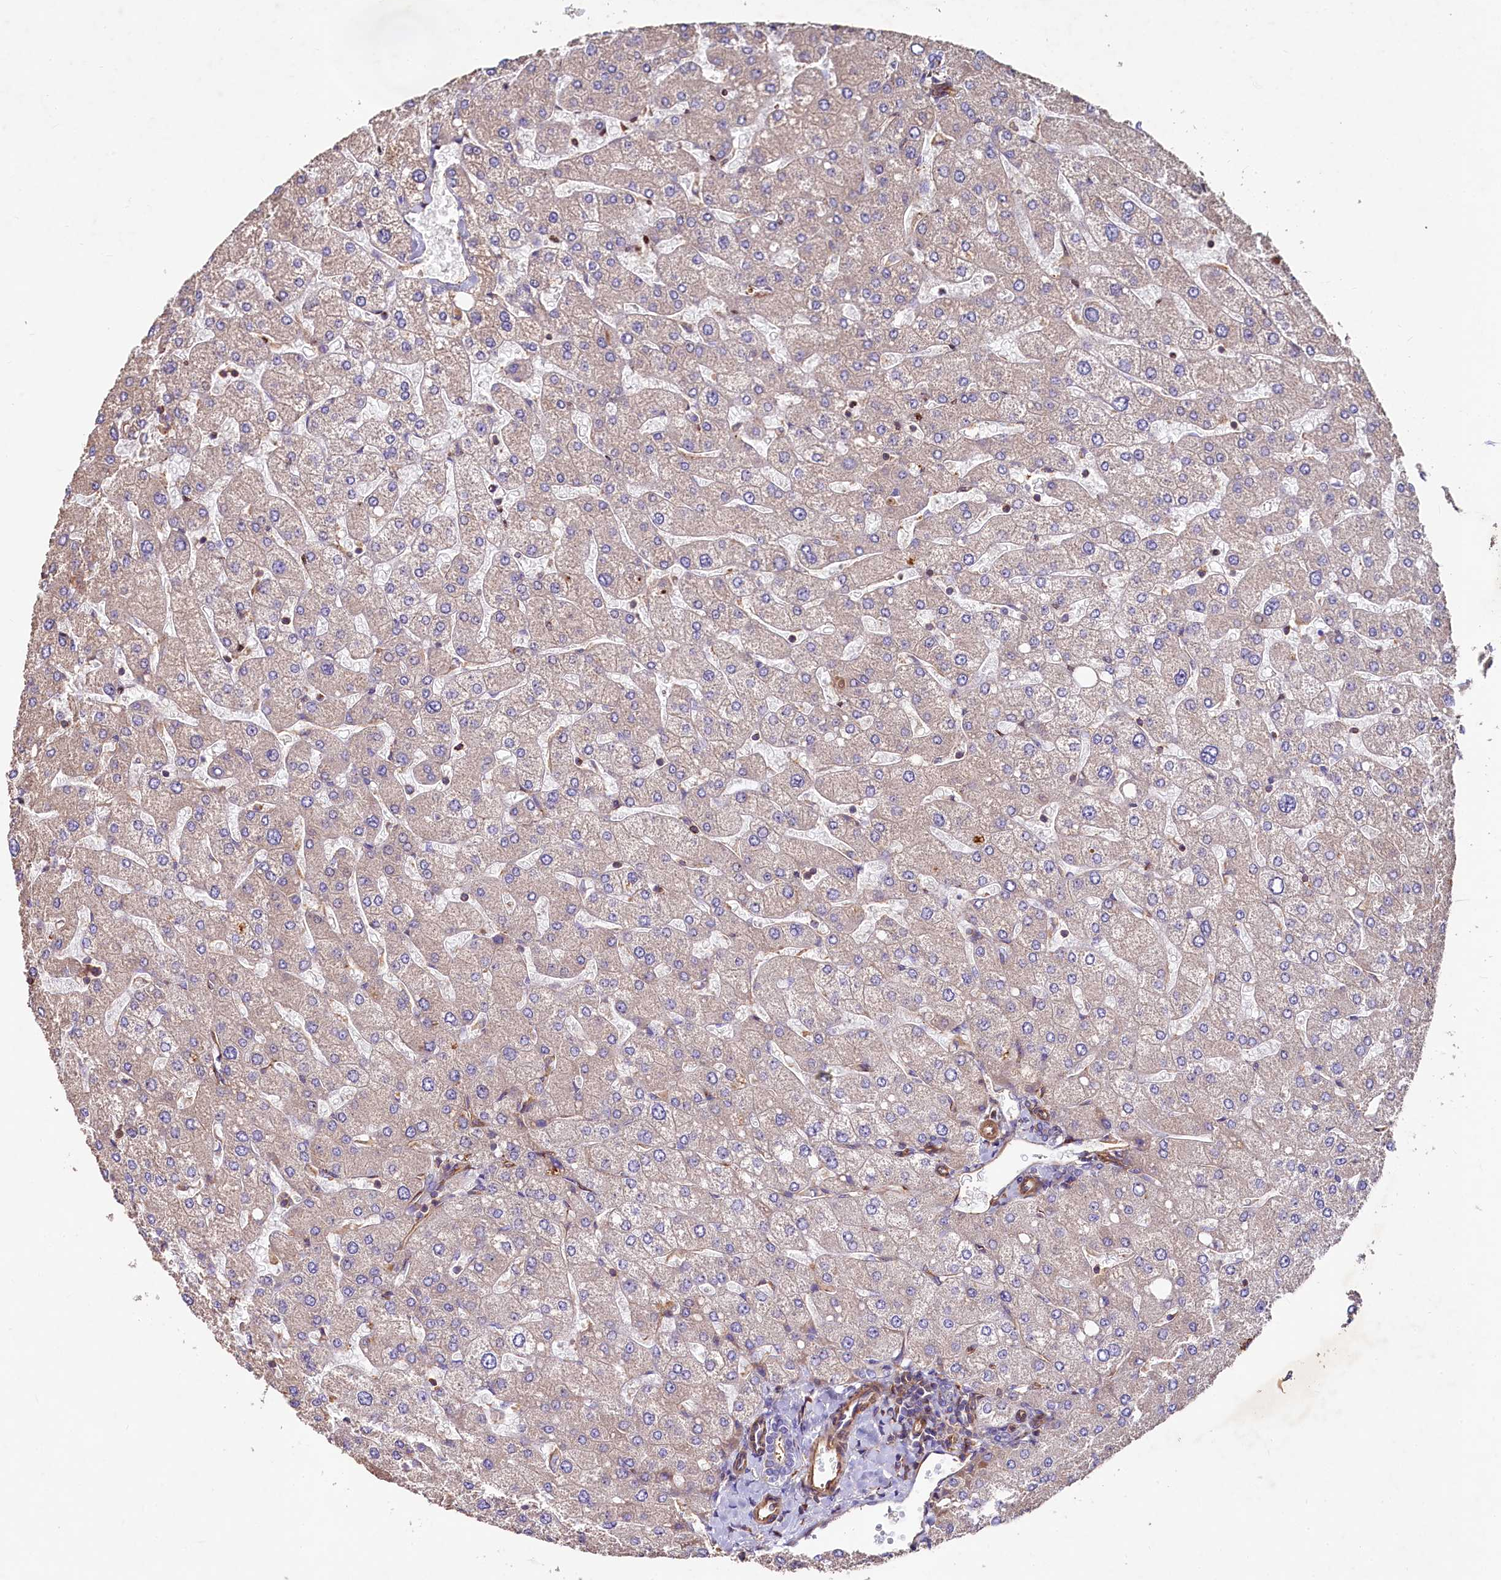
{"staining": {"intensity": "negative", "quantity": "none", "location": "none"}, "tissue": "liver", "cell_type": "Cholangiocytes", "image_type": "normal", "snomed": [{"axis": "morphology", "description": "Normal tissue, NOS"}, {"axis": "topography", "description": "Liver"}], "caption": "This histopathology image is of benign liver stained with immunohistochemistry to label a protein in brown with the nuclei are counter-stained blue. There is no staining in cholangiocytes. The staining is performed using DAB brown chromogen with nuclei counter-stained in using hematoxylin.", "gene": "KLHDC4", "patient": {"sex": "male", "age": 55}}